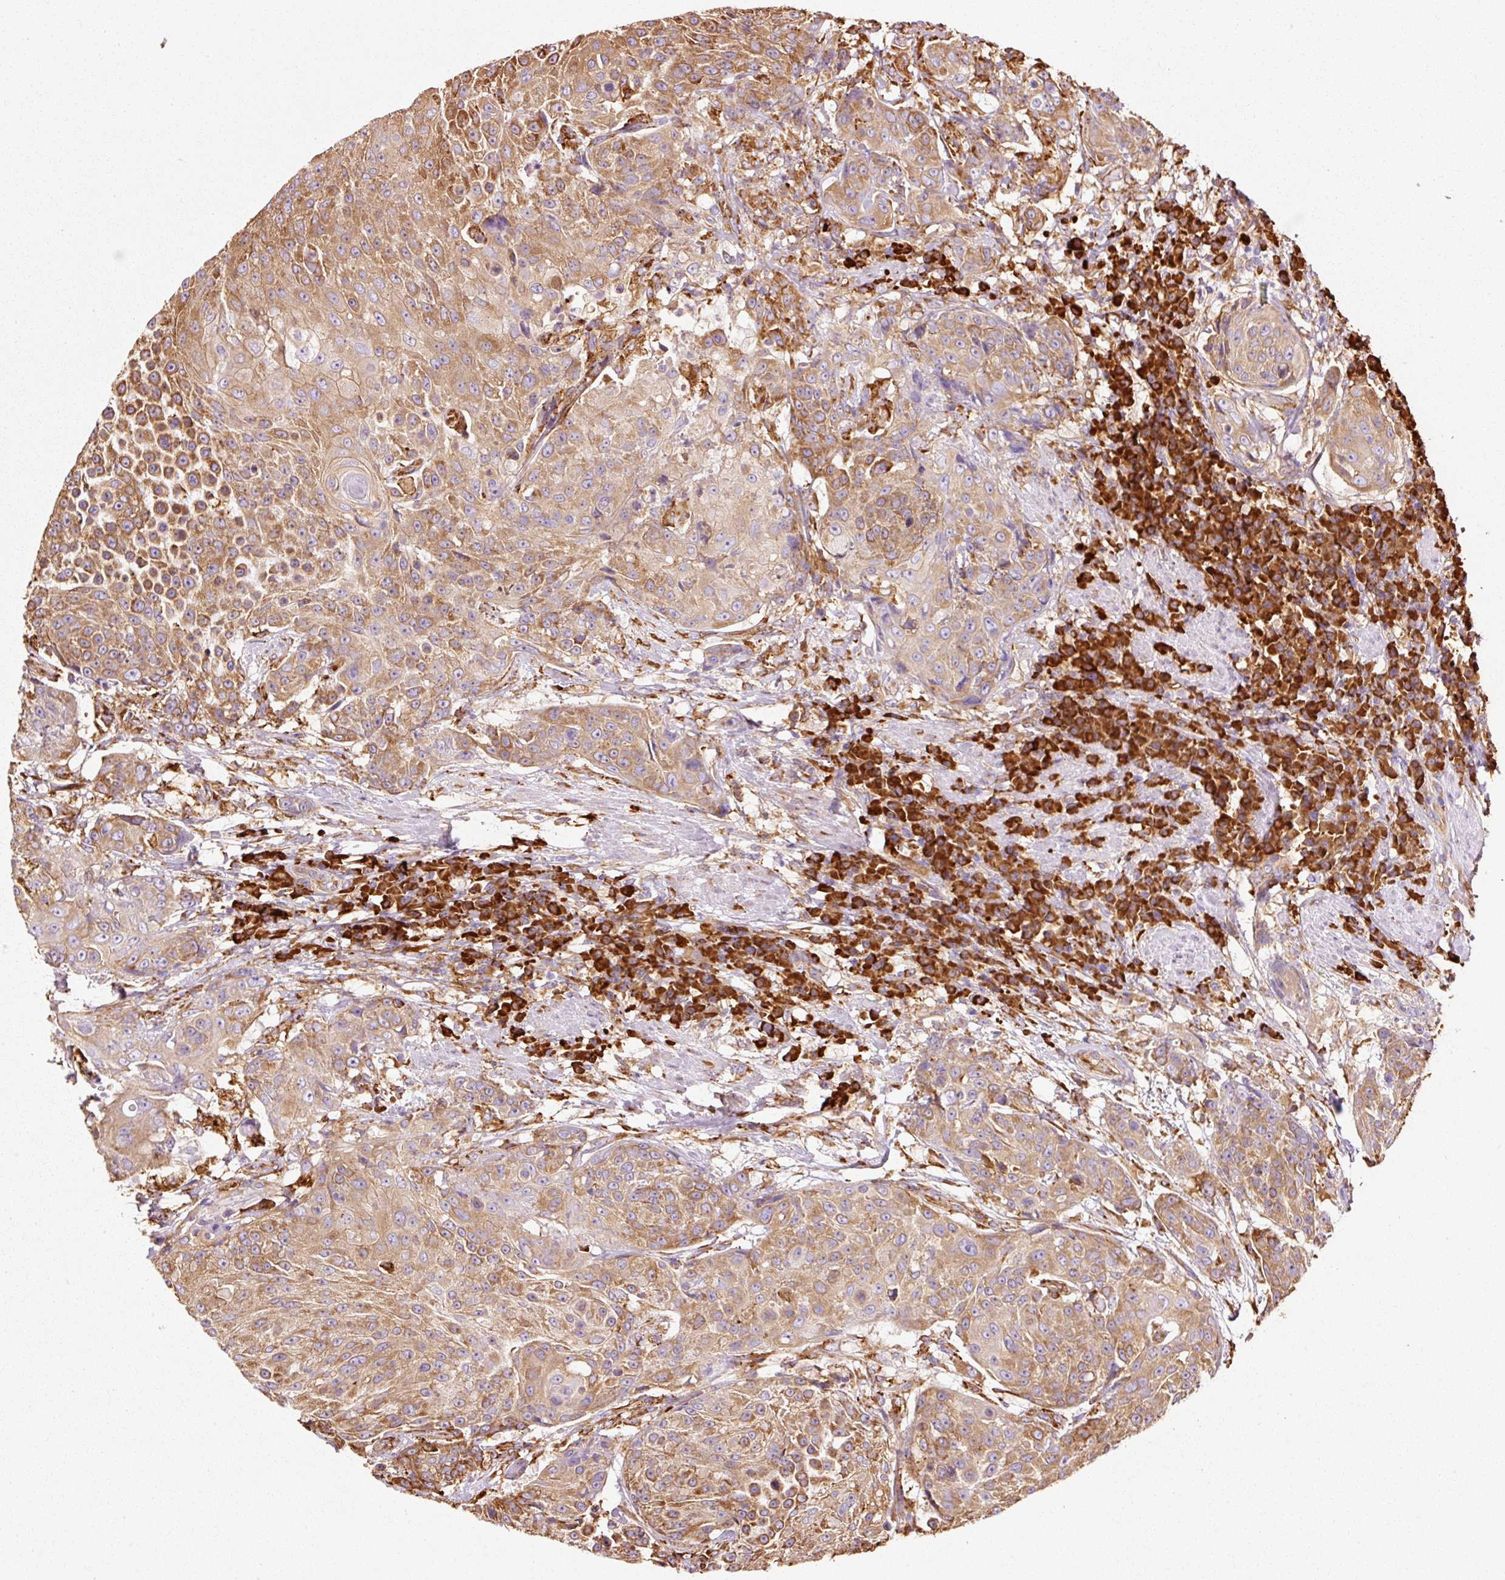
{"staining": {"intensity": "moderate", "quantity": ">75%", "location": "cytoplasmic/membranous"}, "tissue": "urothelial cancer", "cell_type": "Tumor cells", "image_type": "cancer", "snomed": [{"axis": "morphology", "description": "Urothelial carcinoma, High grade"}, {"axis": "topography", "description": "Urinary bladder"}], "caption": "Protein analysis of urothelial cancer tissue exhibits moderate cytoplasmic/membranous expression in about >75% of tumor cells. (Stains: DAB in brown, nuclei in blue, Microscopy: brightfield microscopy at high magnification).", "gene": "KLC1", "patient": {"sex": "female", "age": 63}}